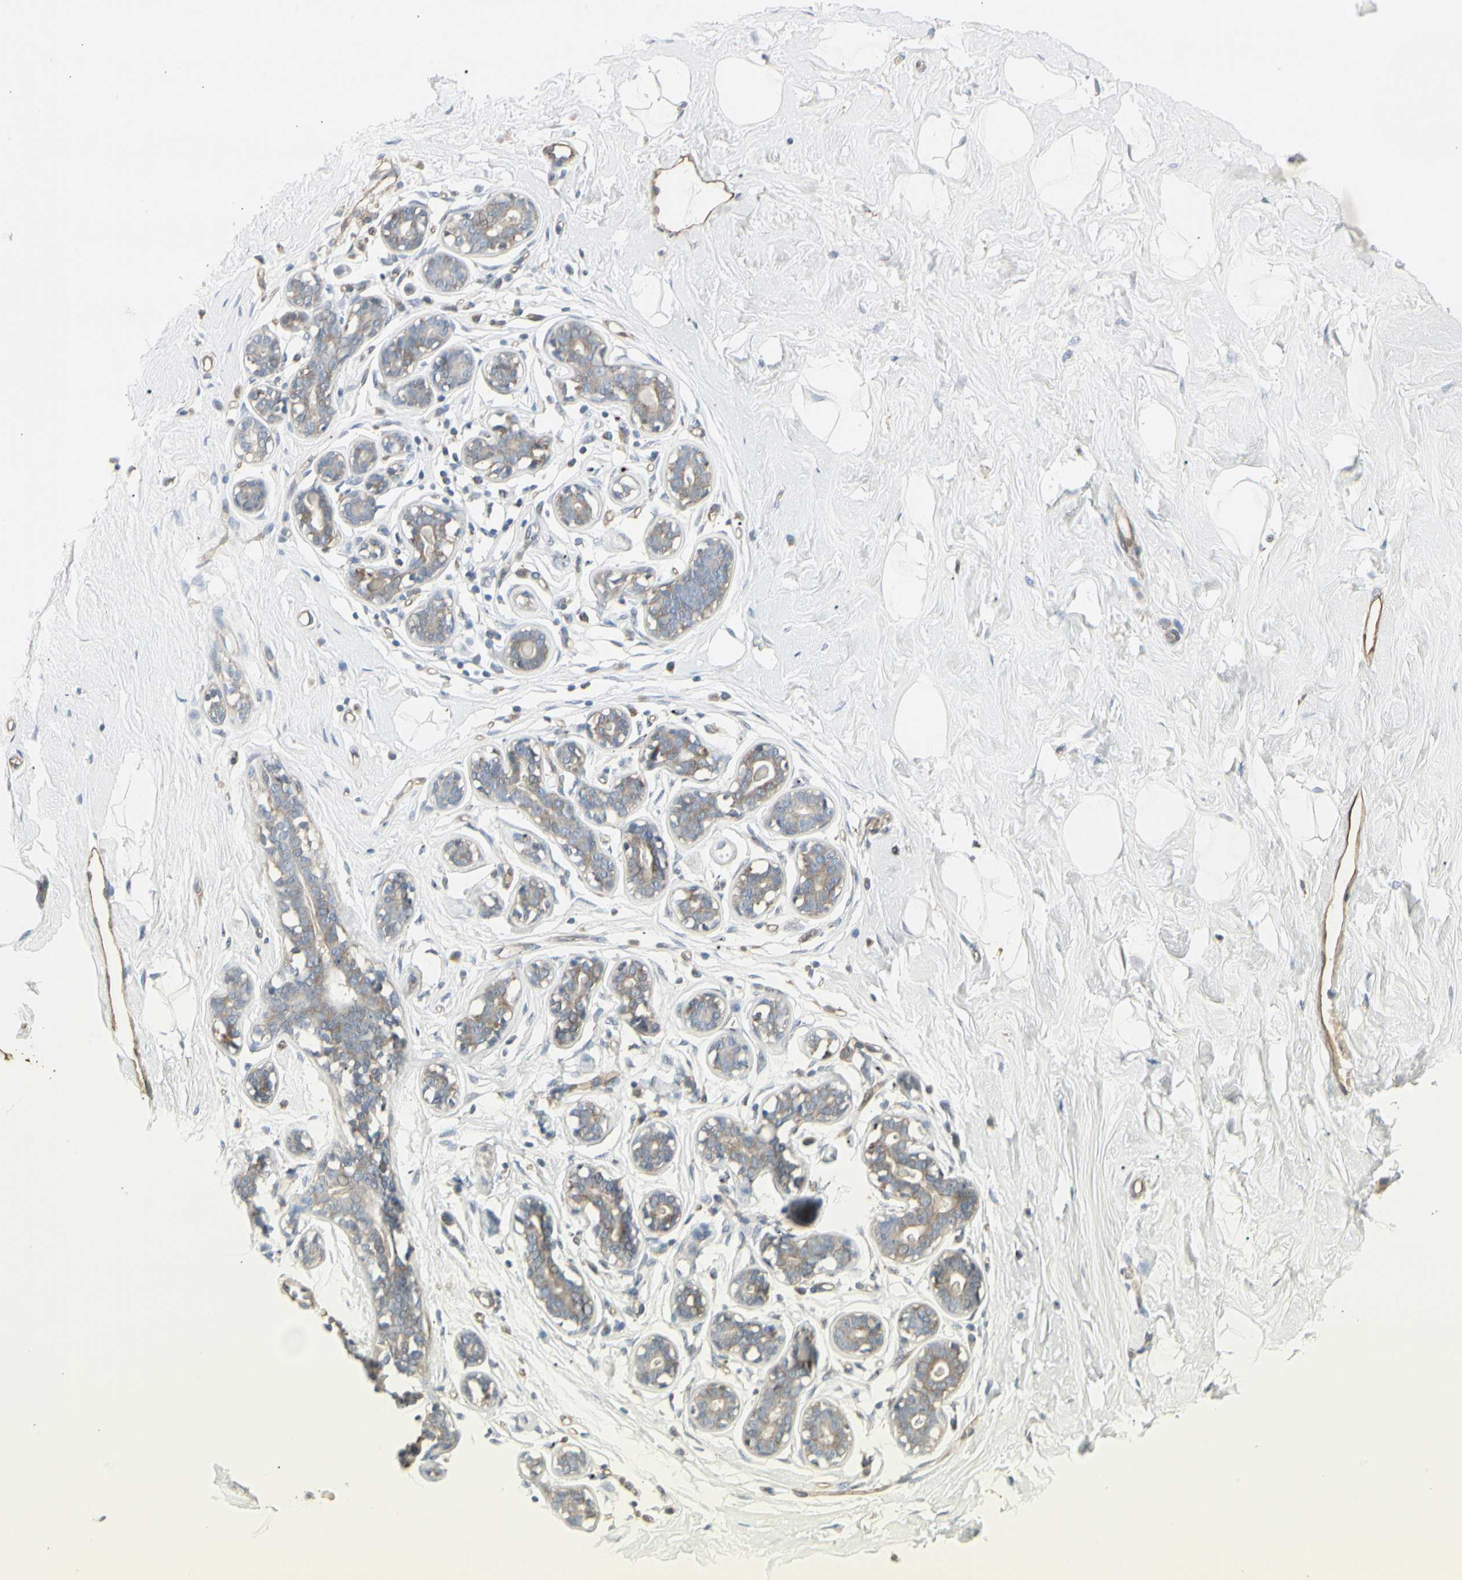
{"staining": {"intensity": "negative", "quantity": "none", "location": "none"}, "tissue": "breast", "cell_type": "Adipocytes", "image_type": "normal", "snomed": [{"axis": "morphology", "description": "Normal tissue, NOS"}, {"axis": "topography", "description": "Breast"}], "caption": "Immunohistochemistry of benign breast demonstrates no staining in adipocytes.", "gene": "ATP6V1B2", "patient": {"sex": "female", "age": 23}}